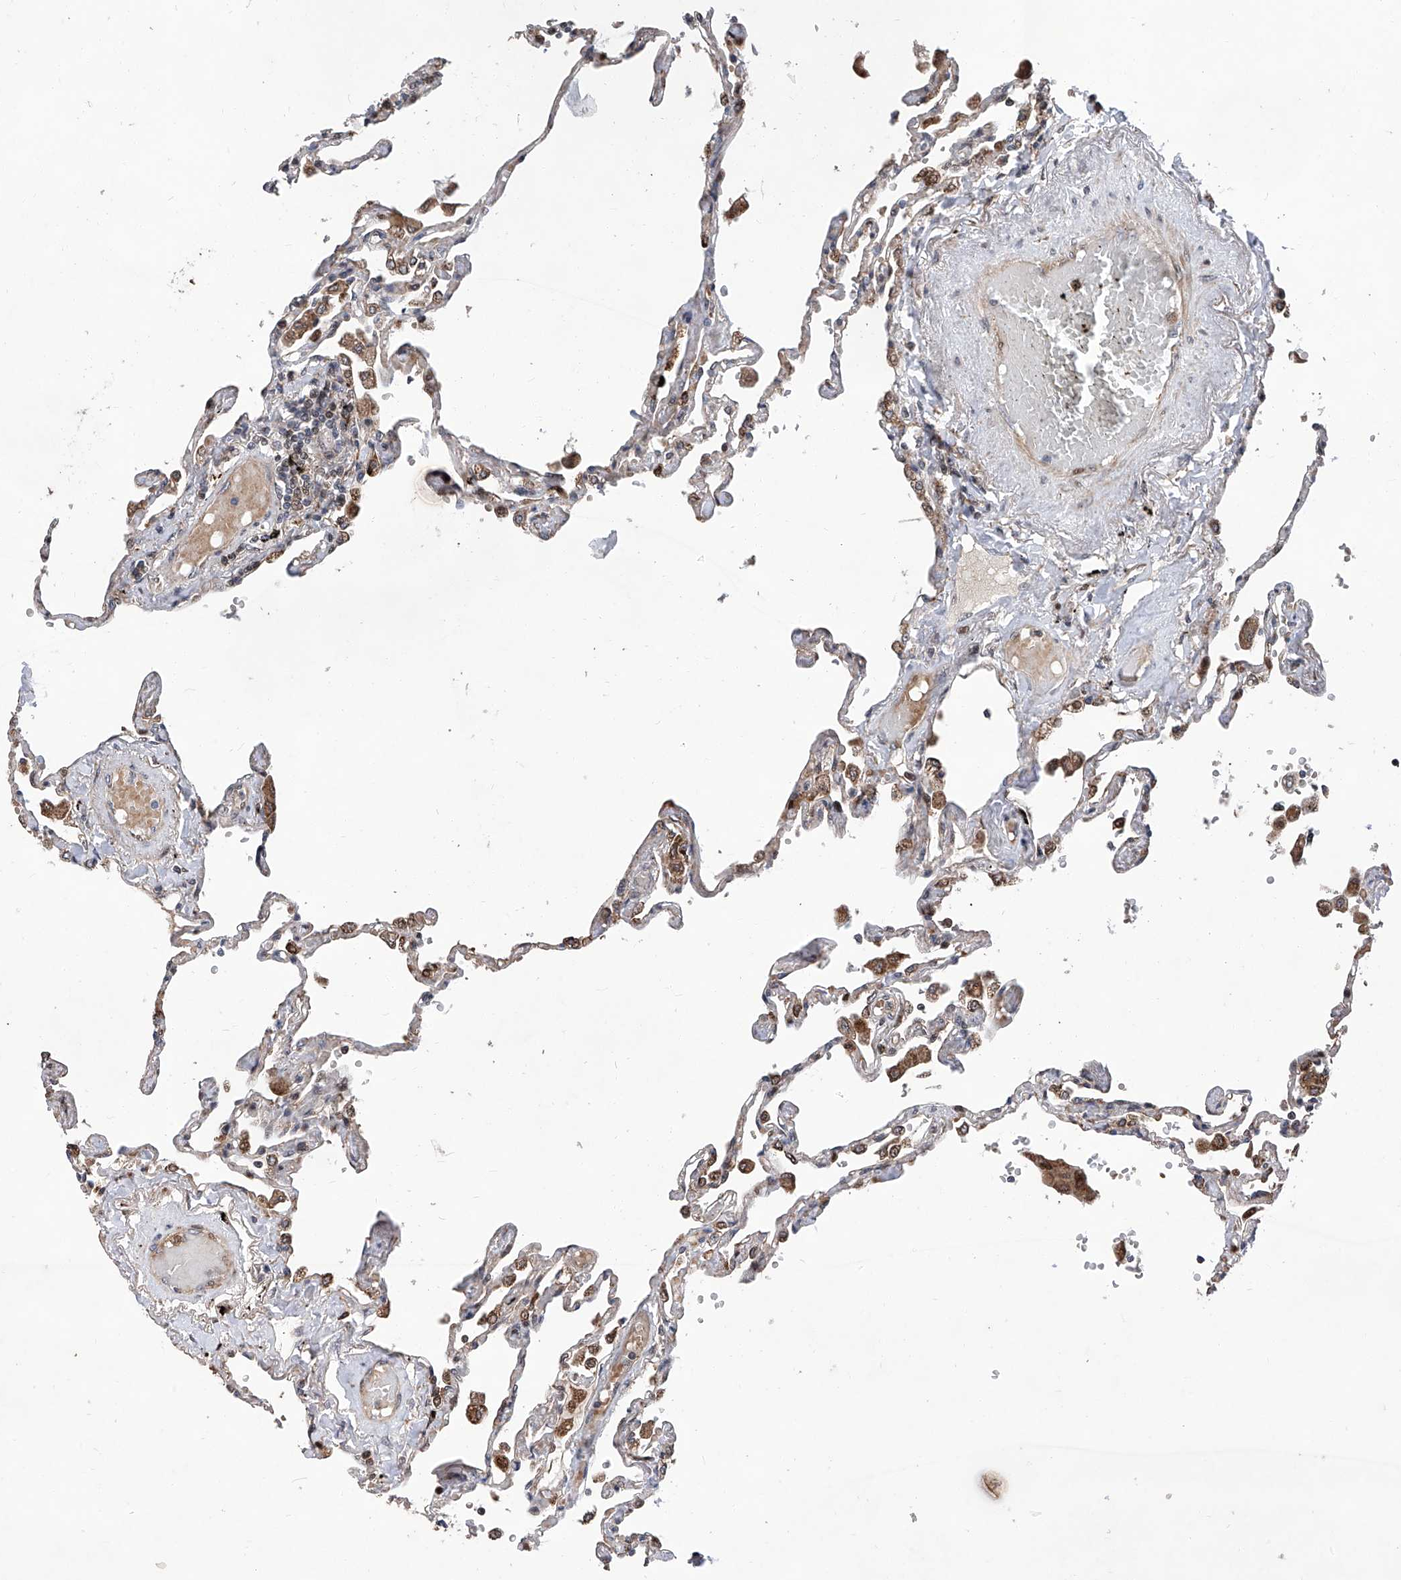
{"staining": {"intensity": "strong", "quantity": "25%-75%", "location": "cytoplasmic/membranous"}, "tissue": "lung", "cell_type": "Alveolar cells", "image_type": "normal", "snomed": [{"axis": "morphology", "description": "Normal tissue, NOS"}, {"axis": "topography", "description": "Lung"}], "caption": "DAB immunohistochemical staining of normal lung reveals strong cytoplasmic/membranous protein staining in about 25%-75% of alveolar cells. (DAB = brown stain, brightfield microscopy at high magnification).", "gene": "FARP2", "patient": {"sex": "female", "age": 67}}